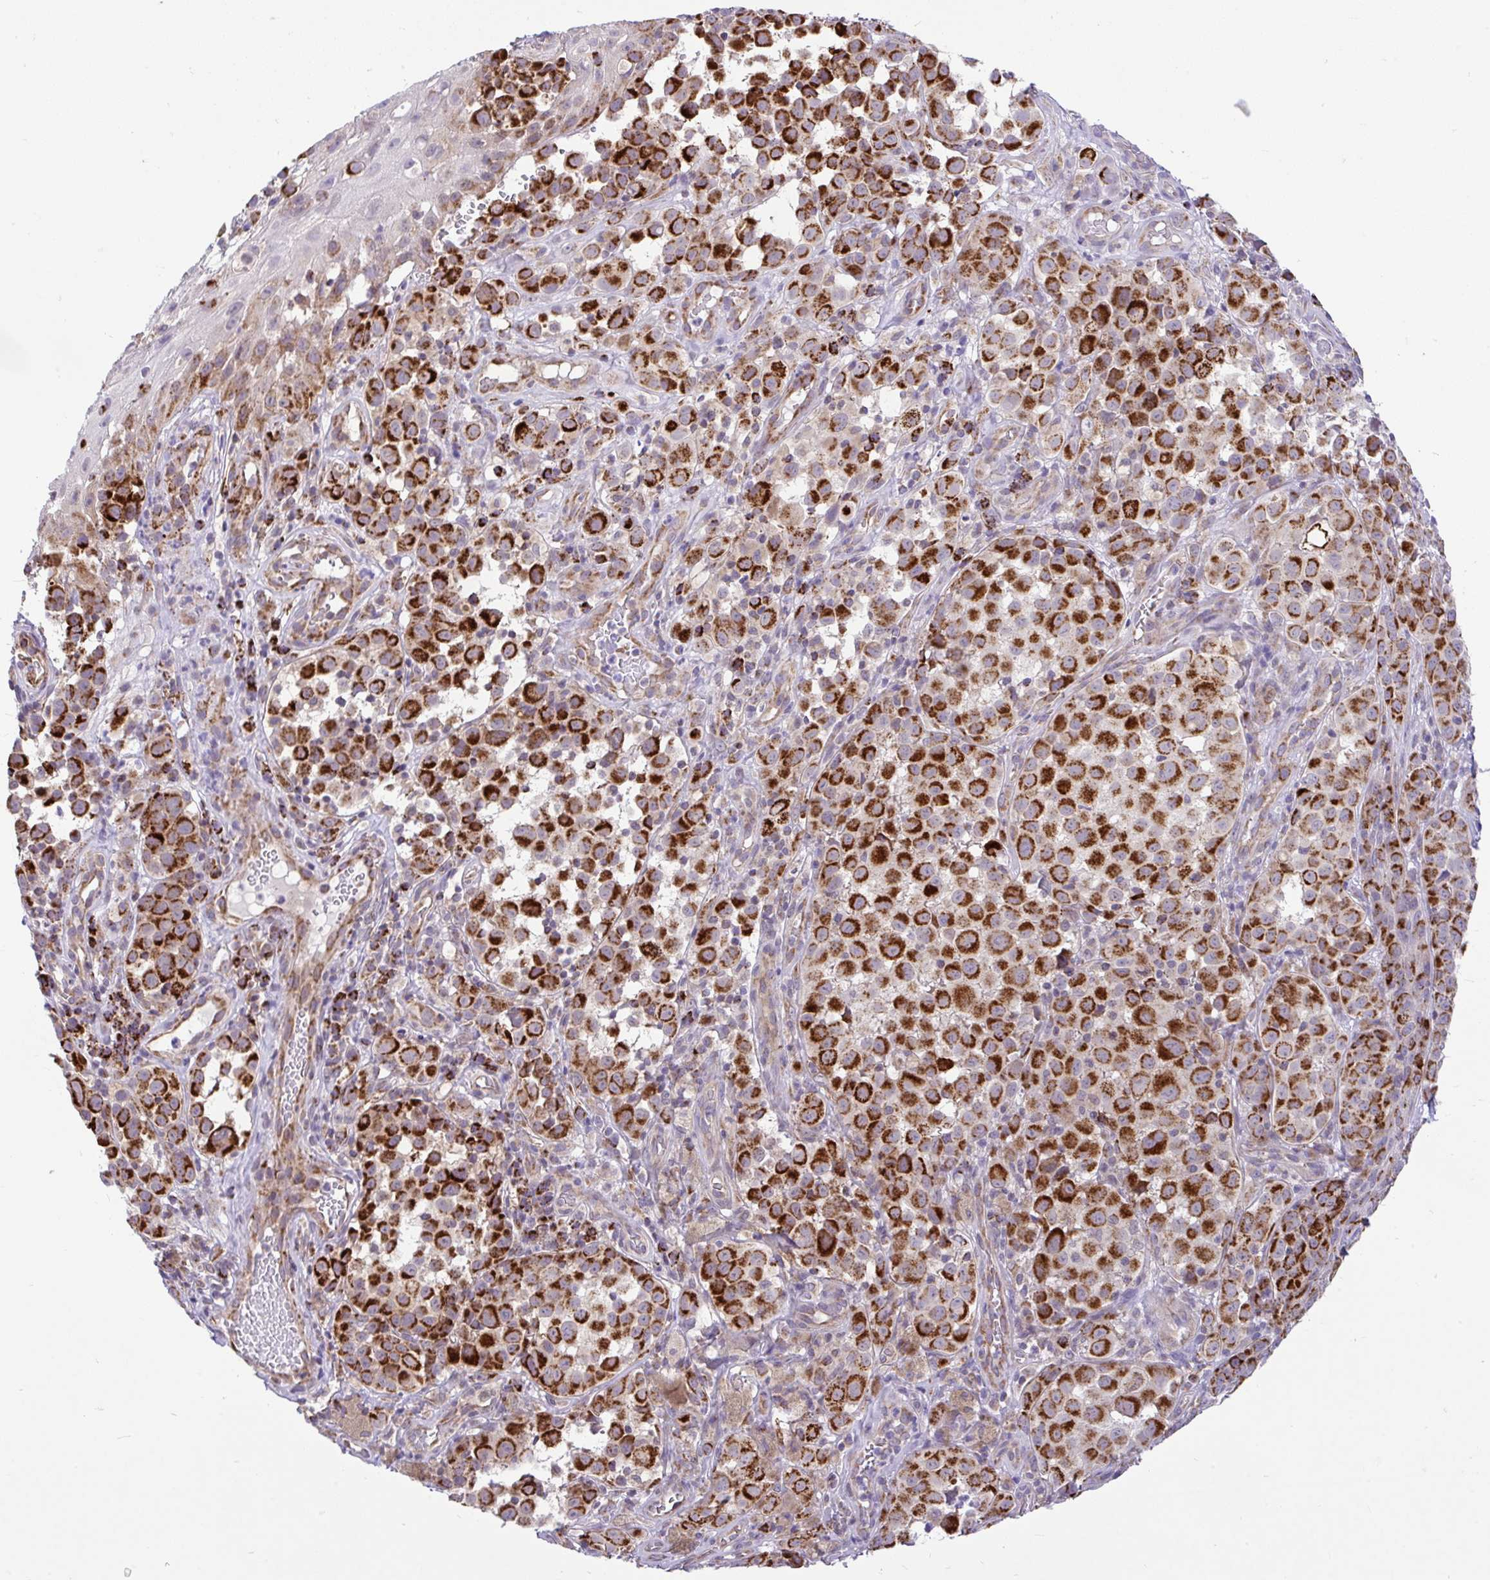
{"staining": {"intensity": "strong", "quantity": ">75%", "location": "cytoplasmic/membranous"}, "tissue": "melanoma", "cell_type": "Tumor cells", "image_type": "cancer", "snomed": [{"axis": "morphology", "description": "Malignant melanoma, NOS"}, {"axis": "topography", "description": "Skin"}], "caption": "Approximately >75% of tumor cells in malignant melanoma show strong cytoplasmic/membranous protein positivity as visualized by brown immunohistochemical staining.", "gene": "PYCR2", "patient": {"sex": "male", "age": 64}}